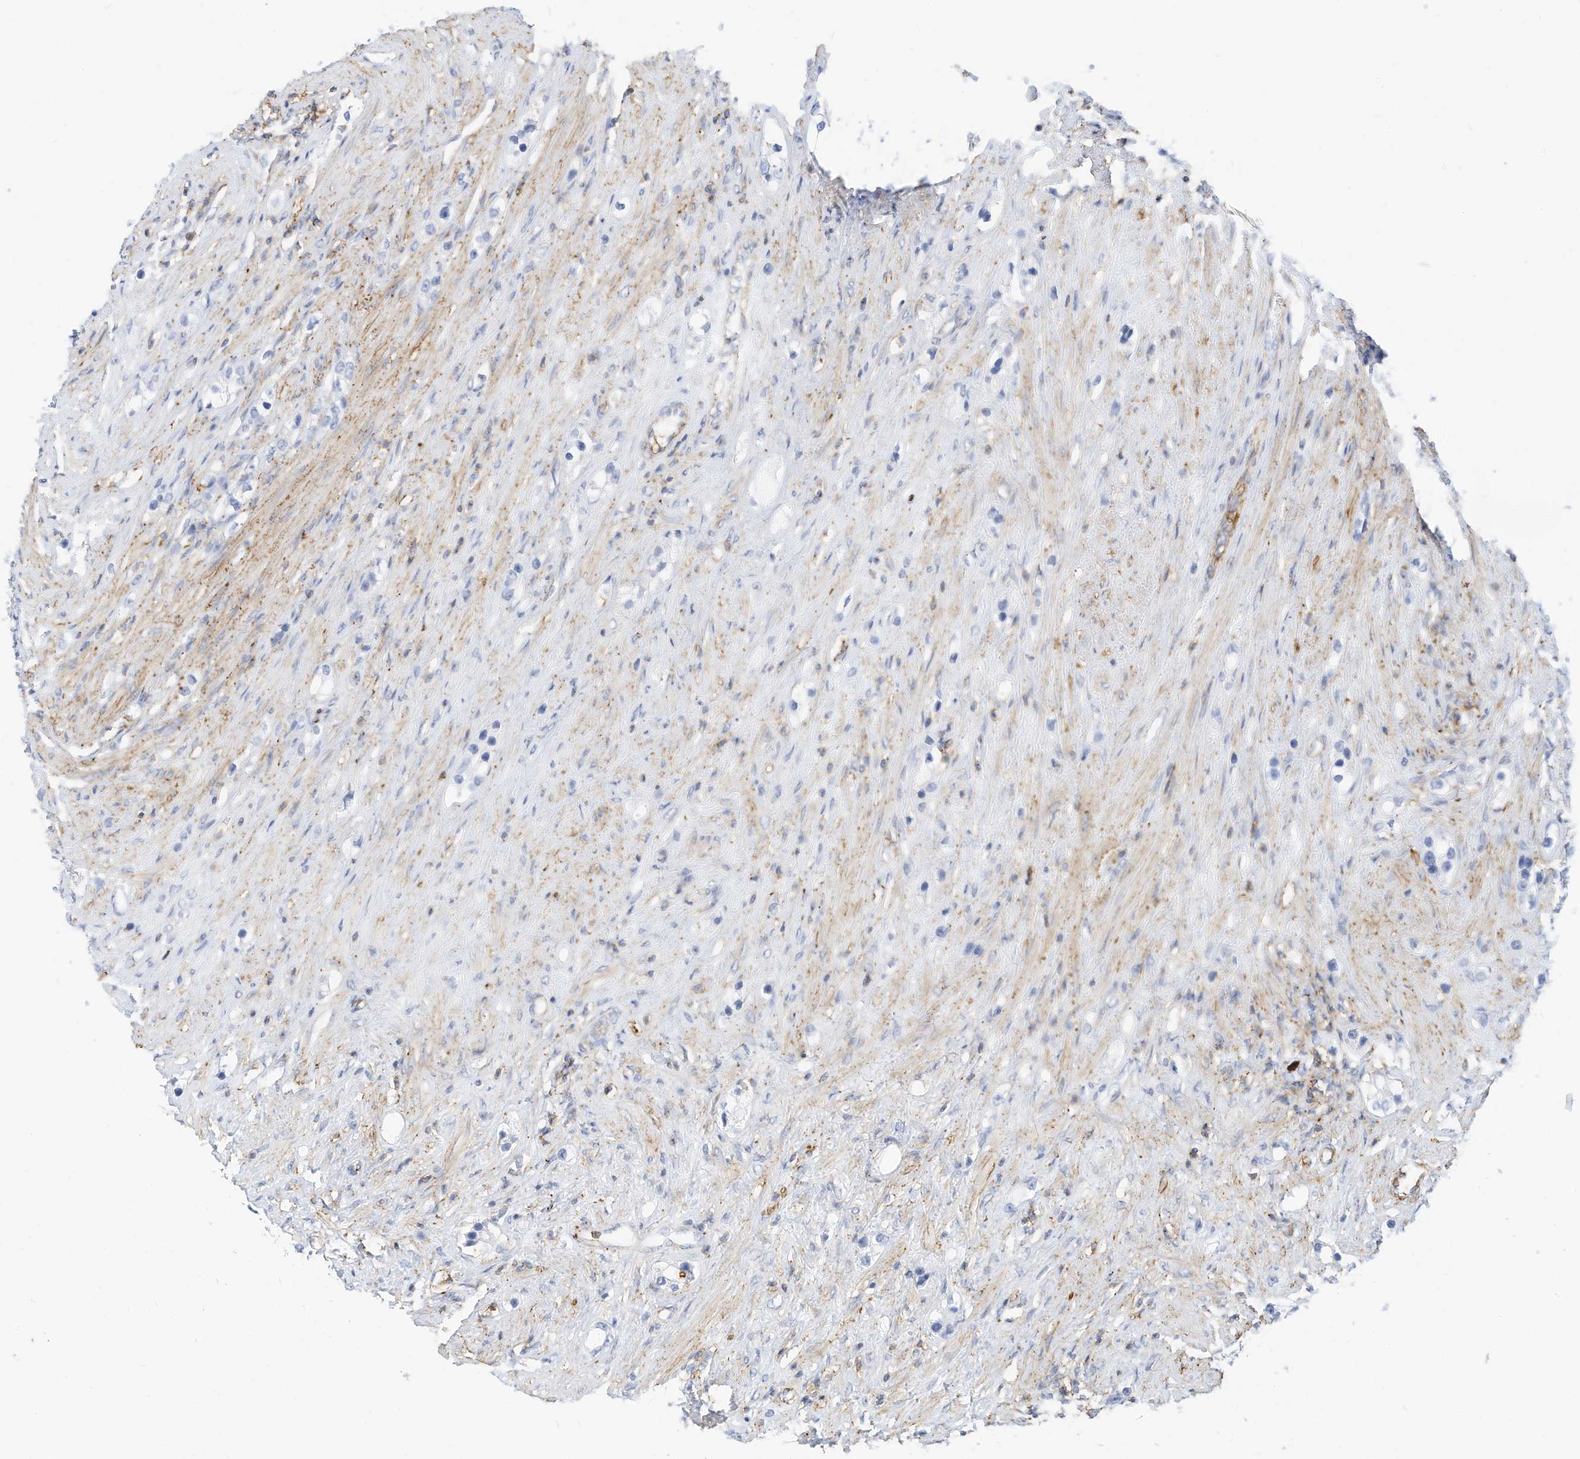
{"staining": {"intensity": "negative", "quantity": "none", "location": "none"}, "tissue": "prostate cancer", "cell_type": "Tumor cells", "image_type": "cancer", "snomed": [{"axis": "morphology", "description": "Adenocarcinoma, High grade"}, {"axis": "topography", "description": "Prostate"}], "caption": "Protein analysis of prostate cancer shows no significant expression in tumor cells.", "gene": "TXNDC9", "patient": {"sex": "male", "age": 63}}